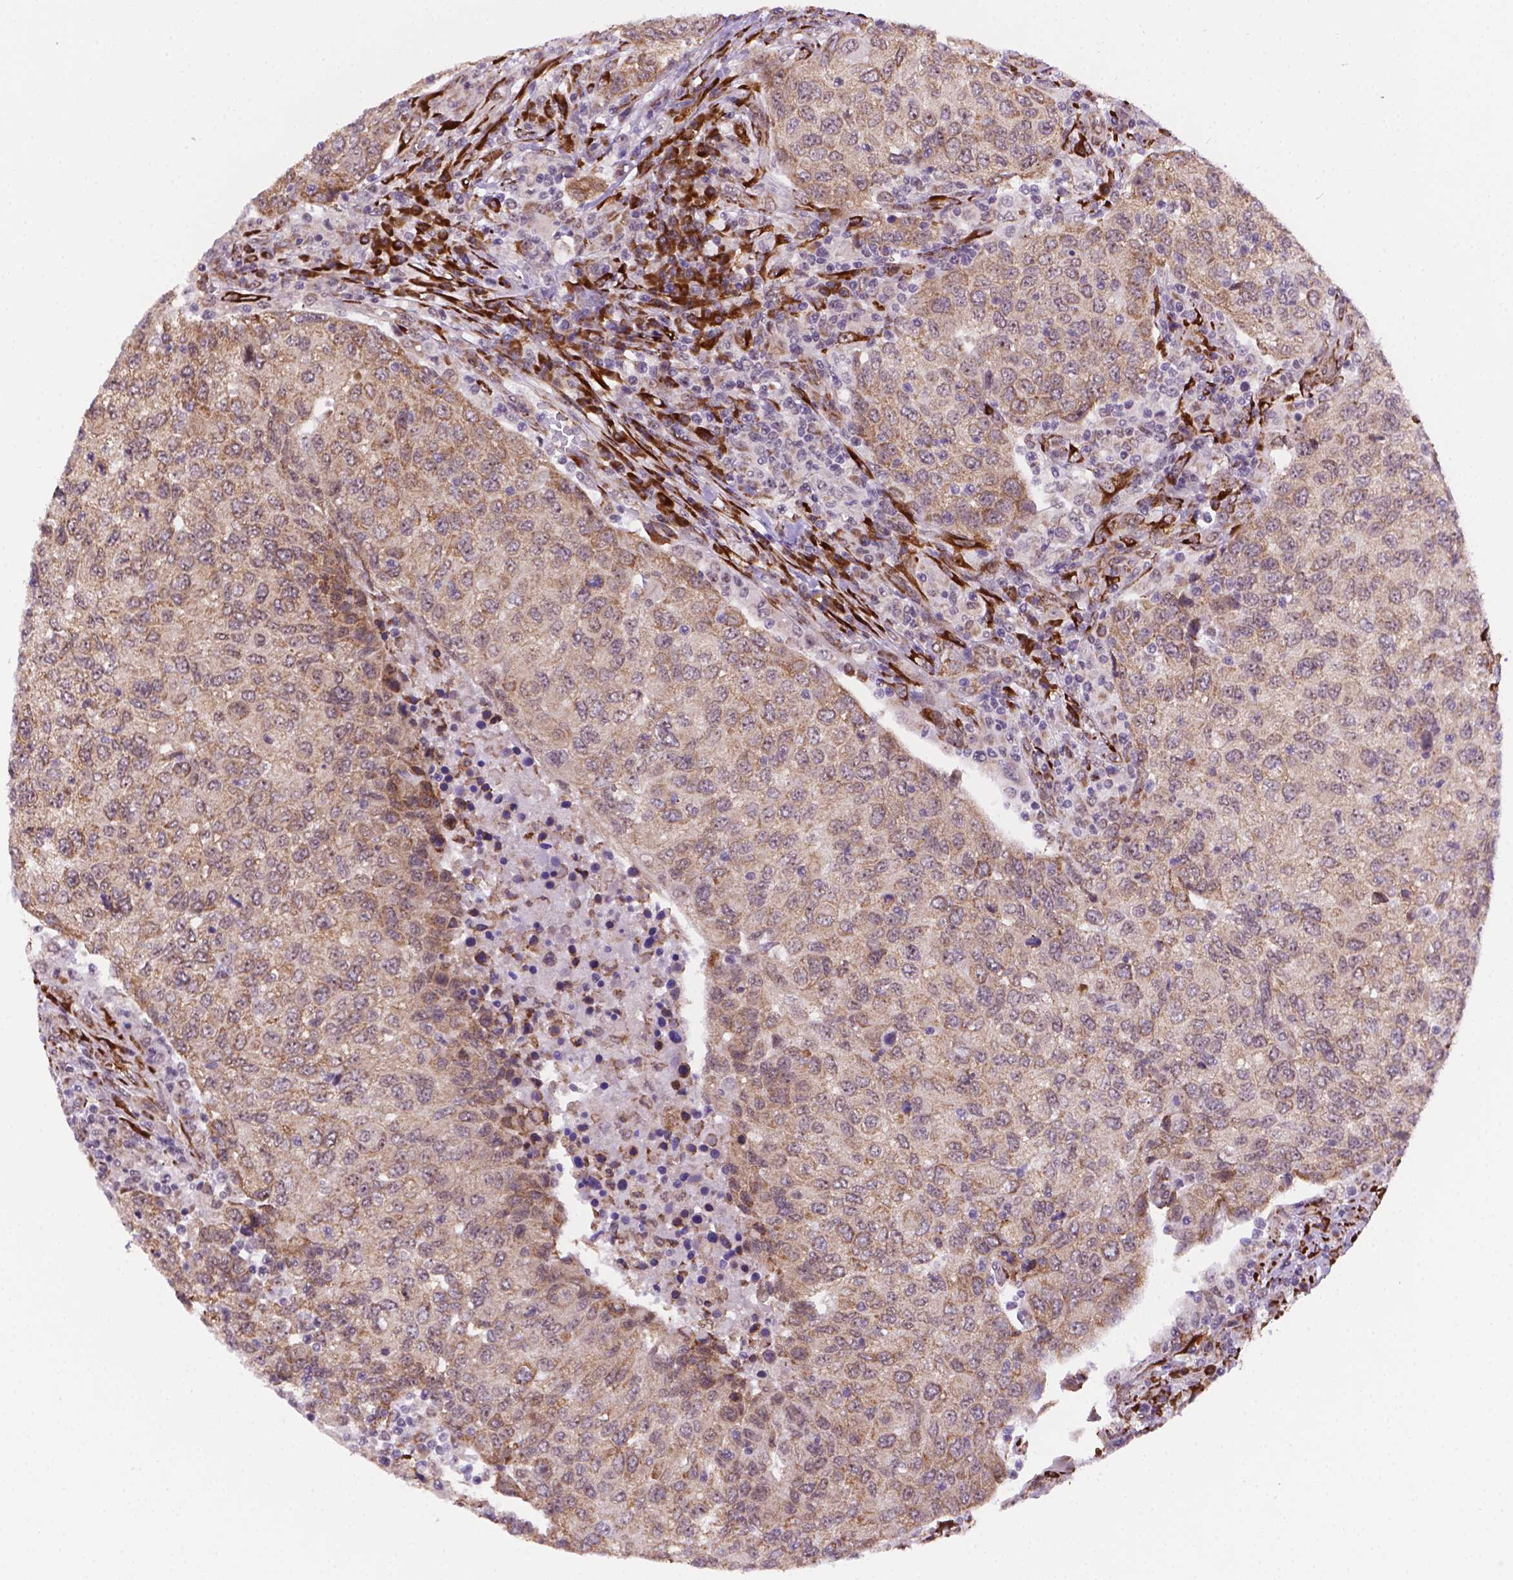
{"staining": {"intensity": "weak", "quantity": ">75%", "location": "cytoplasmic/membranous"}, "tissue": "urothelial cancer", "cell_type": "Tumor cells", "image_type": "cancer", "snomed": [{"axis": "morphology", "description": "Urothelial carcinoma, High grade"}, {"axis": "topography", "description": "Urinary bladder"}], "caption": "Immunohistochemical staining of urothelial cancer displays weak cytoplasmic/membranous protein staining in about >75% of tumor cells.", "gene": "FNIP1", "patient": {"sex": "female", "age": 78}}